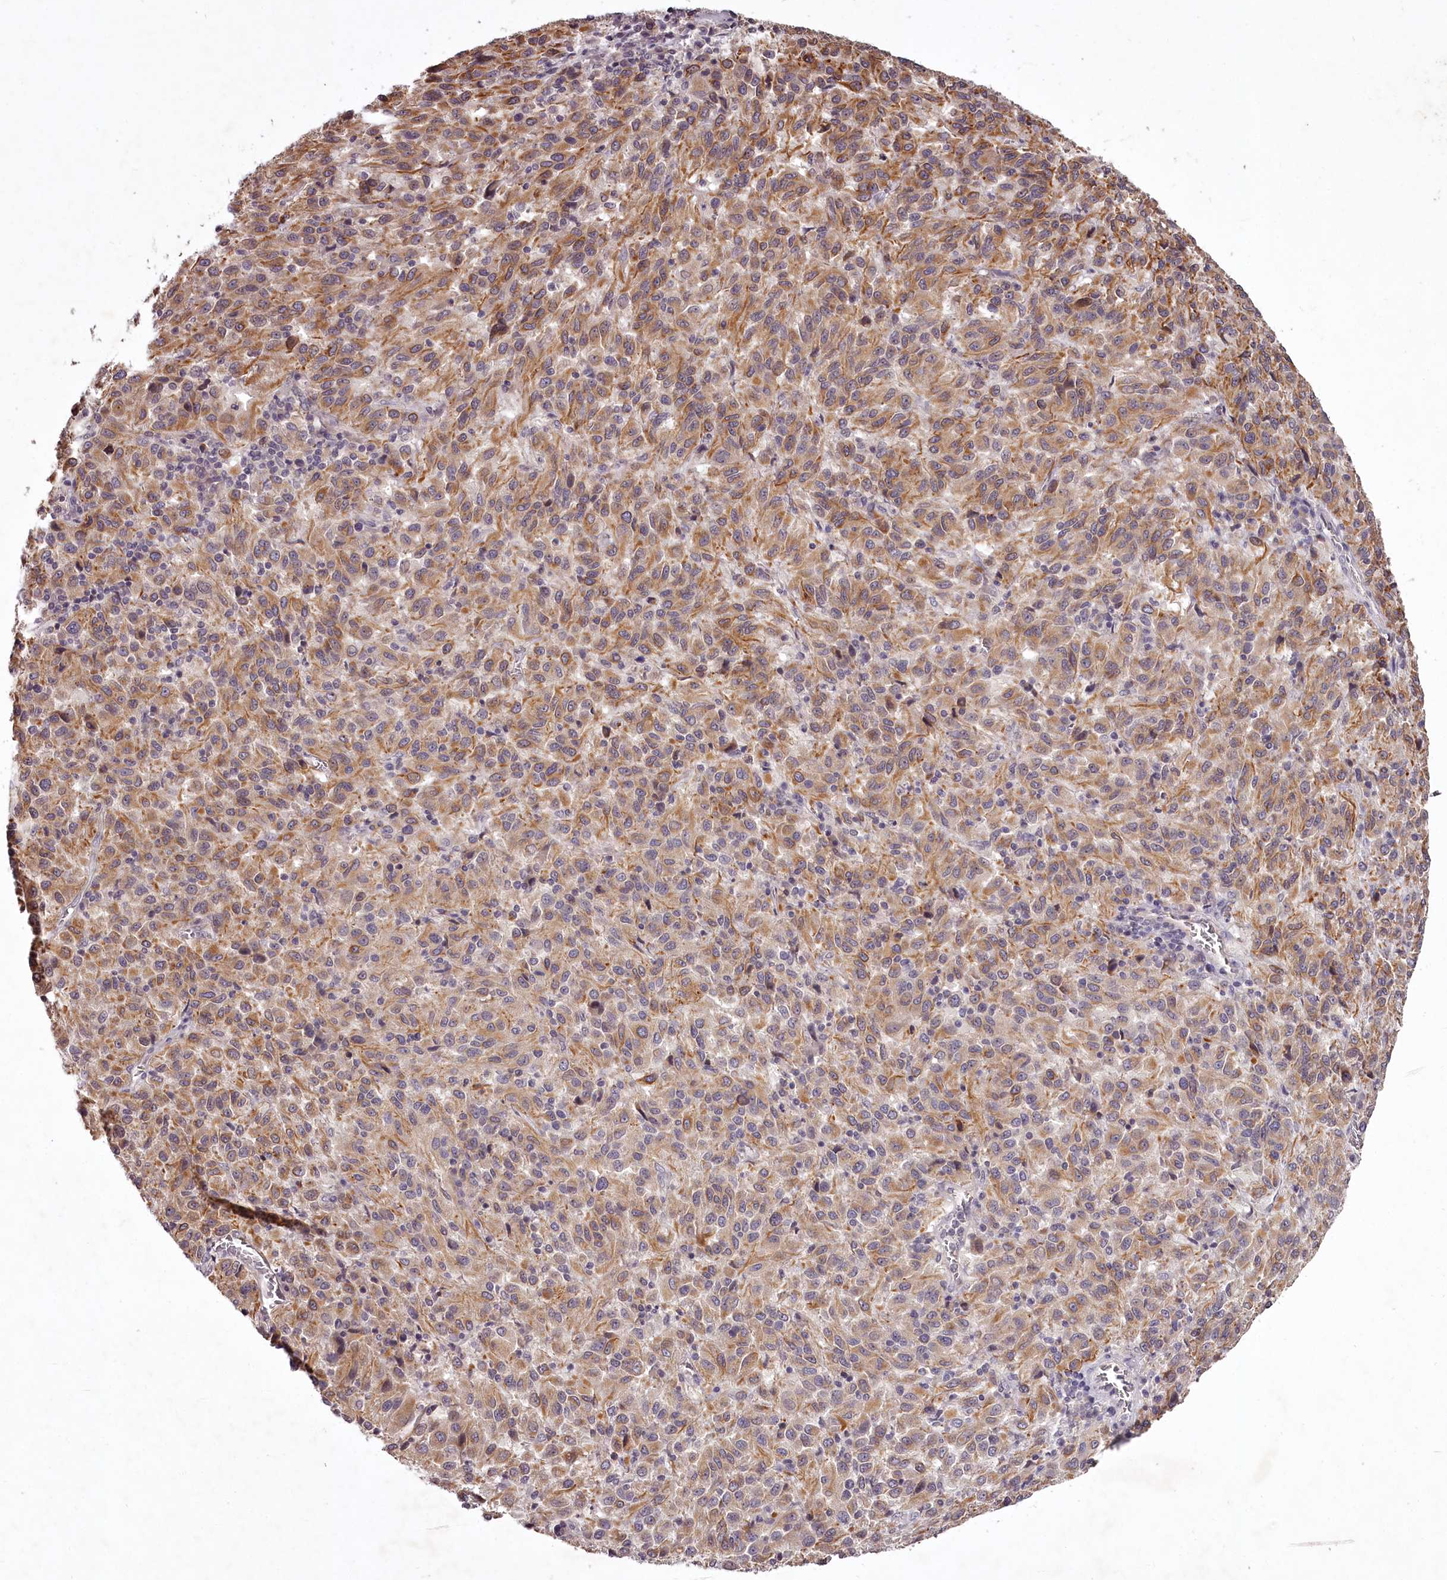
{"staining": {"intensity": "moderate", "quantity": "25%-75%", "location": "cytoplasmic/membranous"}, "tissue": "melanoma", "cell_type": "Tumor cells", "image_type": "cancer", "snomed": [{"axis": "morphology", "description": "Malignant melanoma, Metastatic site"}, {"axis": "topography", "description": "Lung"}], "caption": "Melanoma stained for a protein (brown) exhibits moderate cytoplasmic/membranous positive staining in approximately 25%-75% of tumor cells.", "gene": "RBMXL2", "patient": {"sex": "male", "age": 64}}